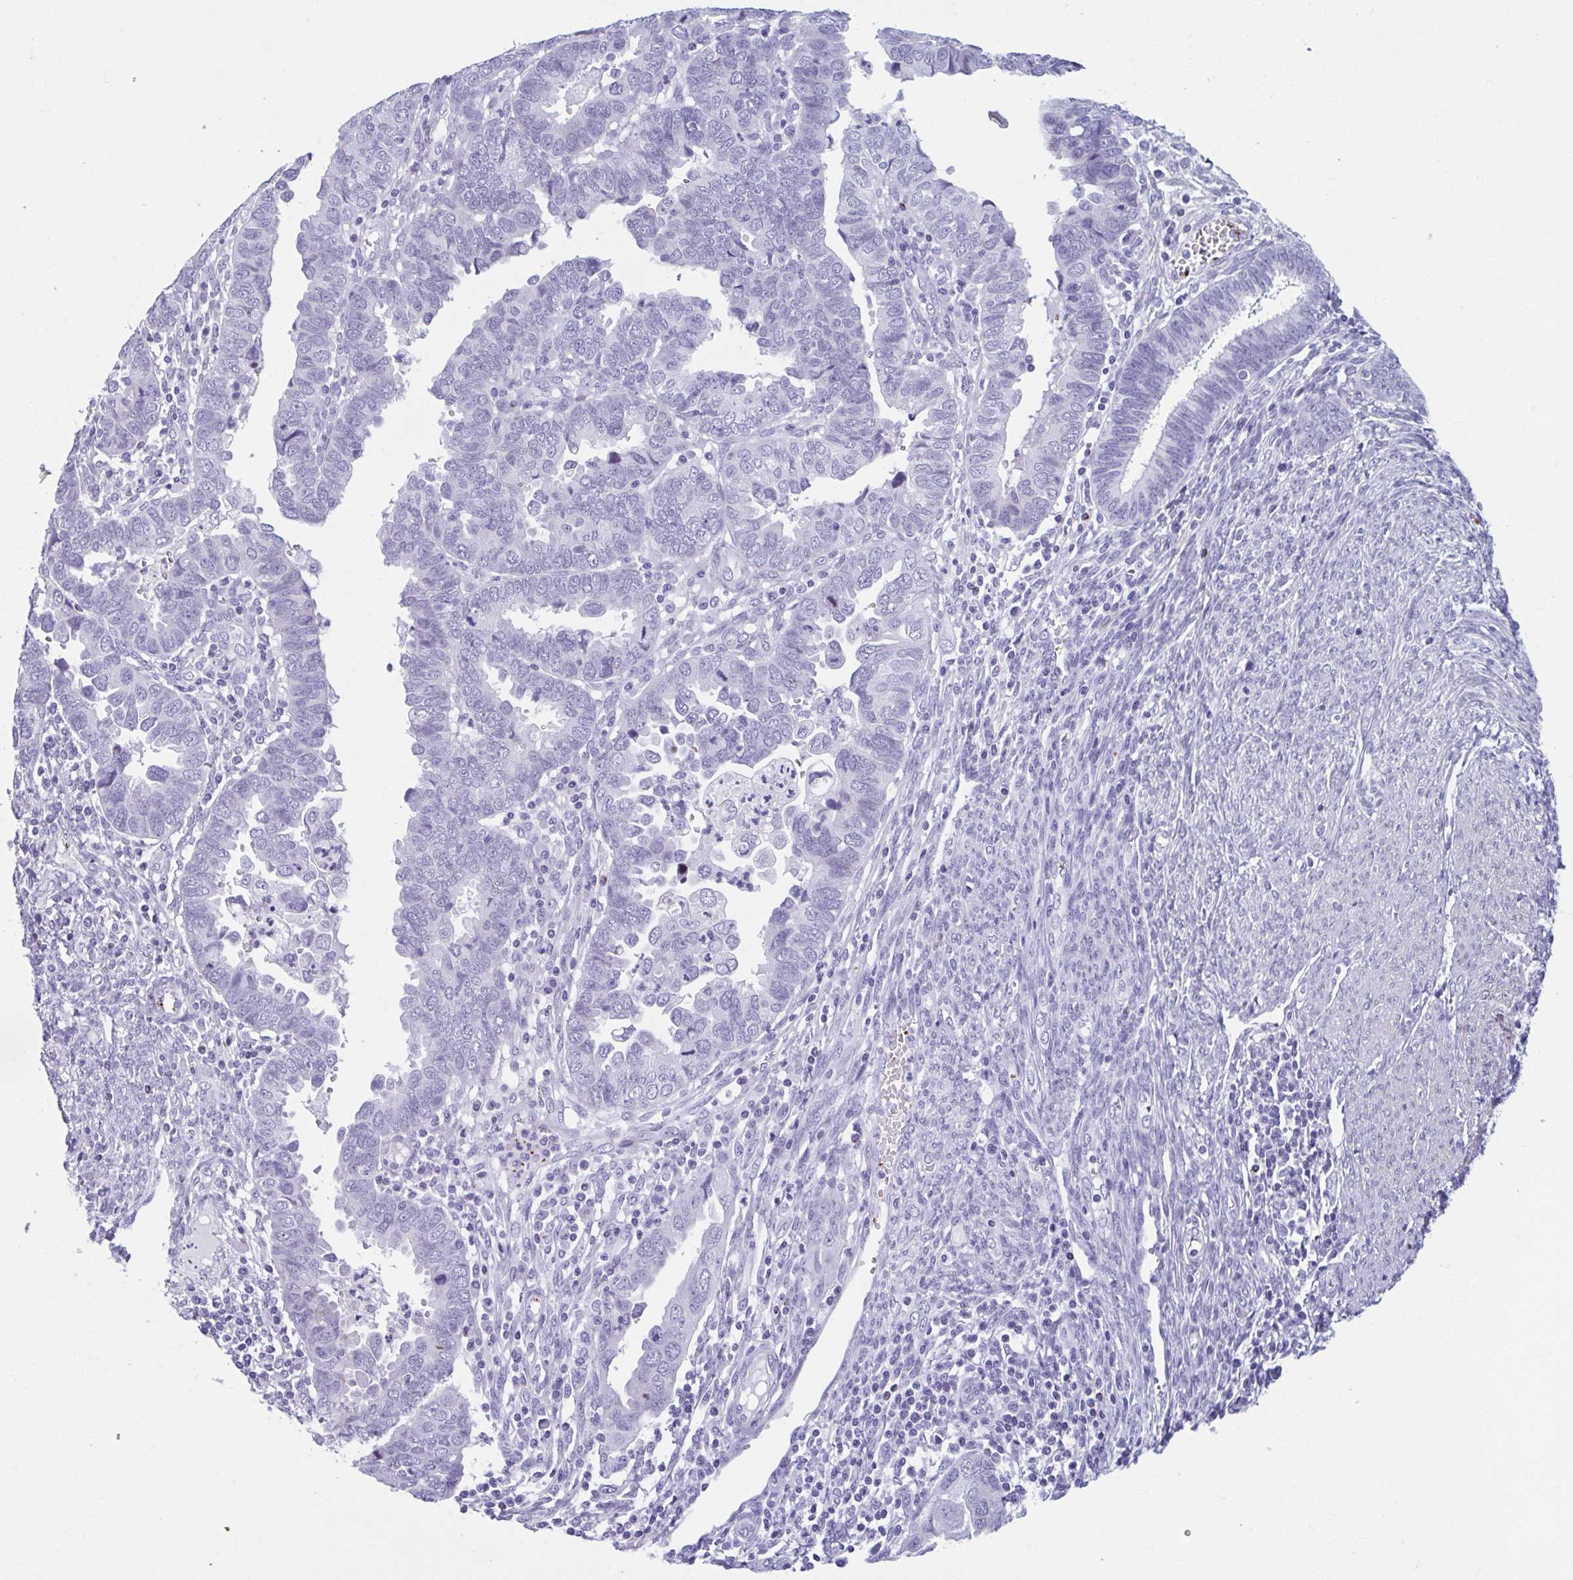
{"staining": {"intensity": "negative", "quantity": "none", "location": "none"}, "tissue": "endometrial cancer", "cell_type": "Tumor cells", "image_type": "cancer", "snomed": [{"axis": "morphology", "description": "Adenocarcinoma, NOS"}, {"axis": "topography", "description": "Endometrium"}], "caption": "The IHC image has no significant staining in tumor cells of endometrial cancer tissue. (DAB IHC visualized using brightfield microscopy, high magnification).", "gene": "TCEAL3", "patient": {"sex": "female", "age": 79}}